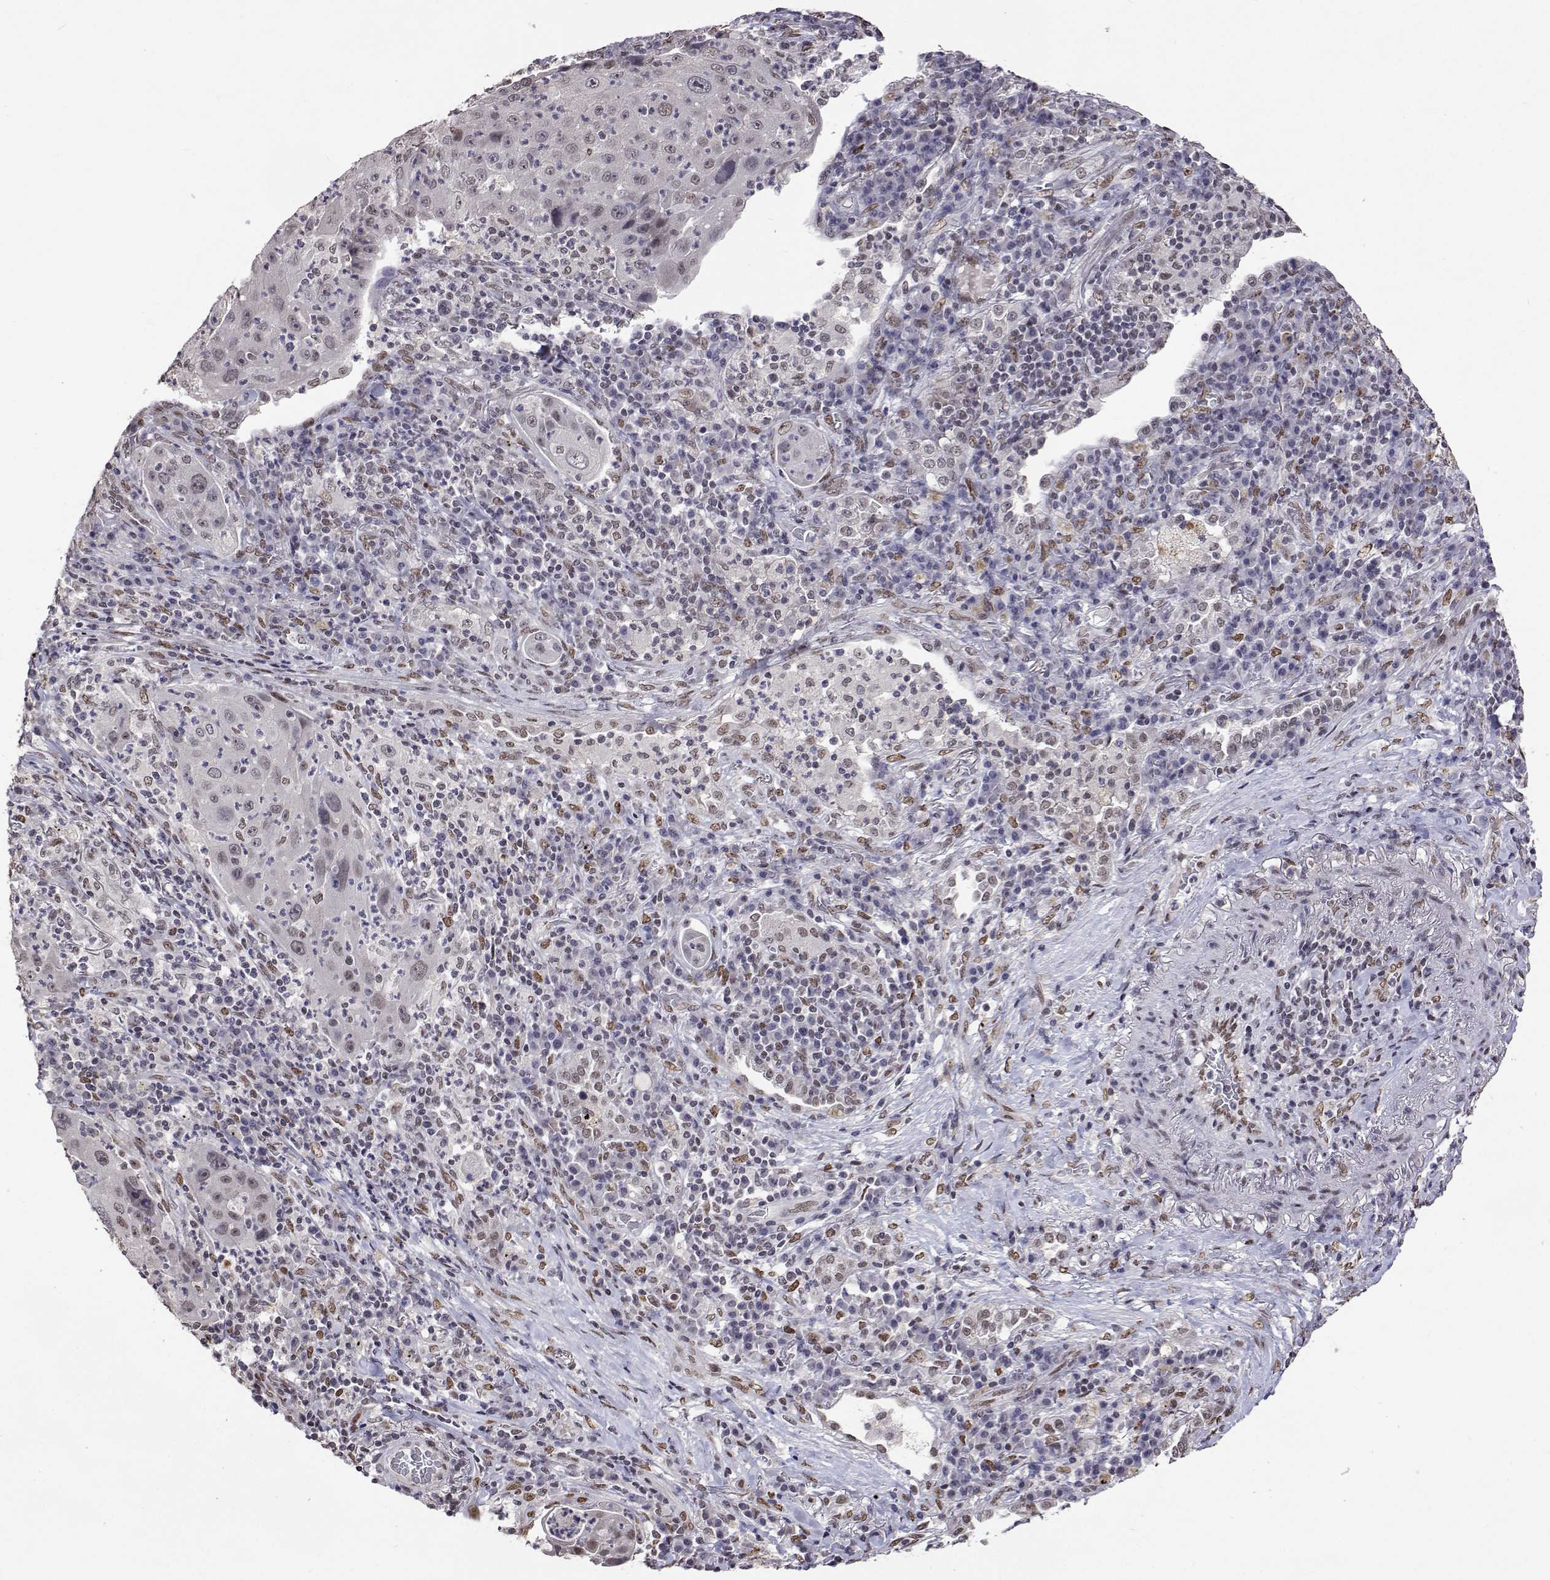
{"staining": {"intensity": "weak", "quantity": "<25%", "location": "nuclear"}, "tissue": "lung cancer", "cell_type": "Tumor cells", "image_type": "cancer", "snomed": [{"axis": "morphology", "description": "Squamous cell carcinoma, NOS"}, {"axis": "topography", "description": "Lung"}], "caption": "Tumor cells show no significant protein positivity in squamous cell carcinoma (lung). (DAB IHC with hematoxylin counter stain).", "gene": "HNRNPA0", "patient": {"sex": "female", "age": 59}}